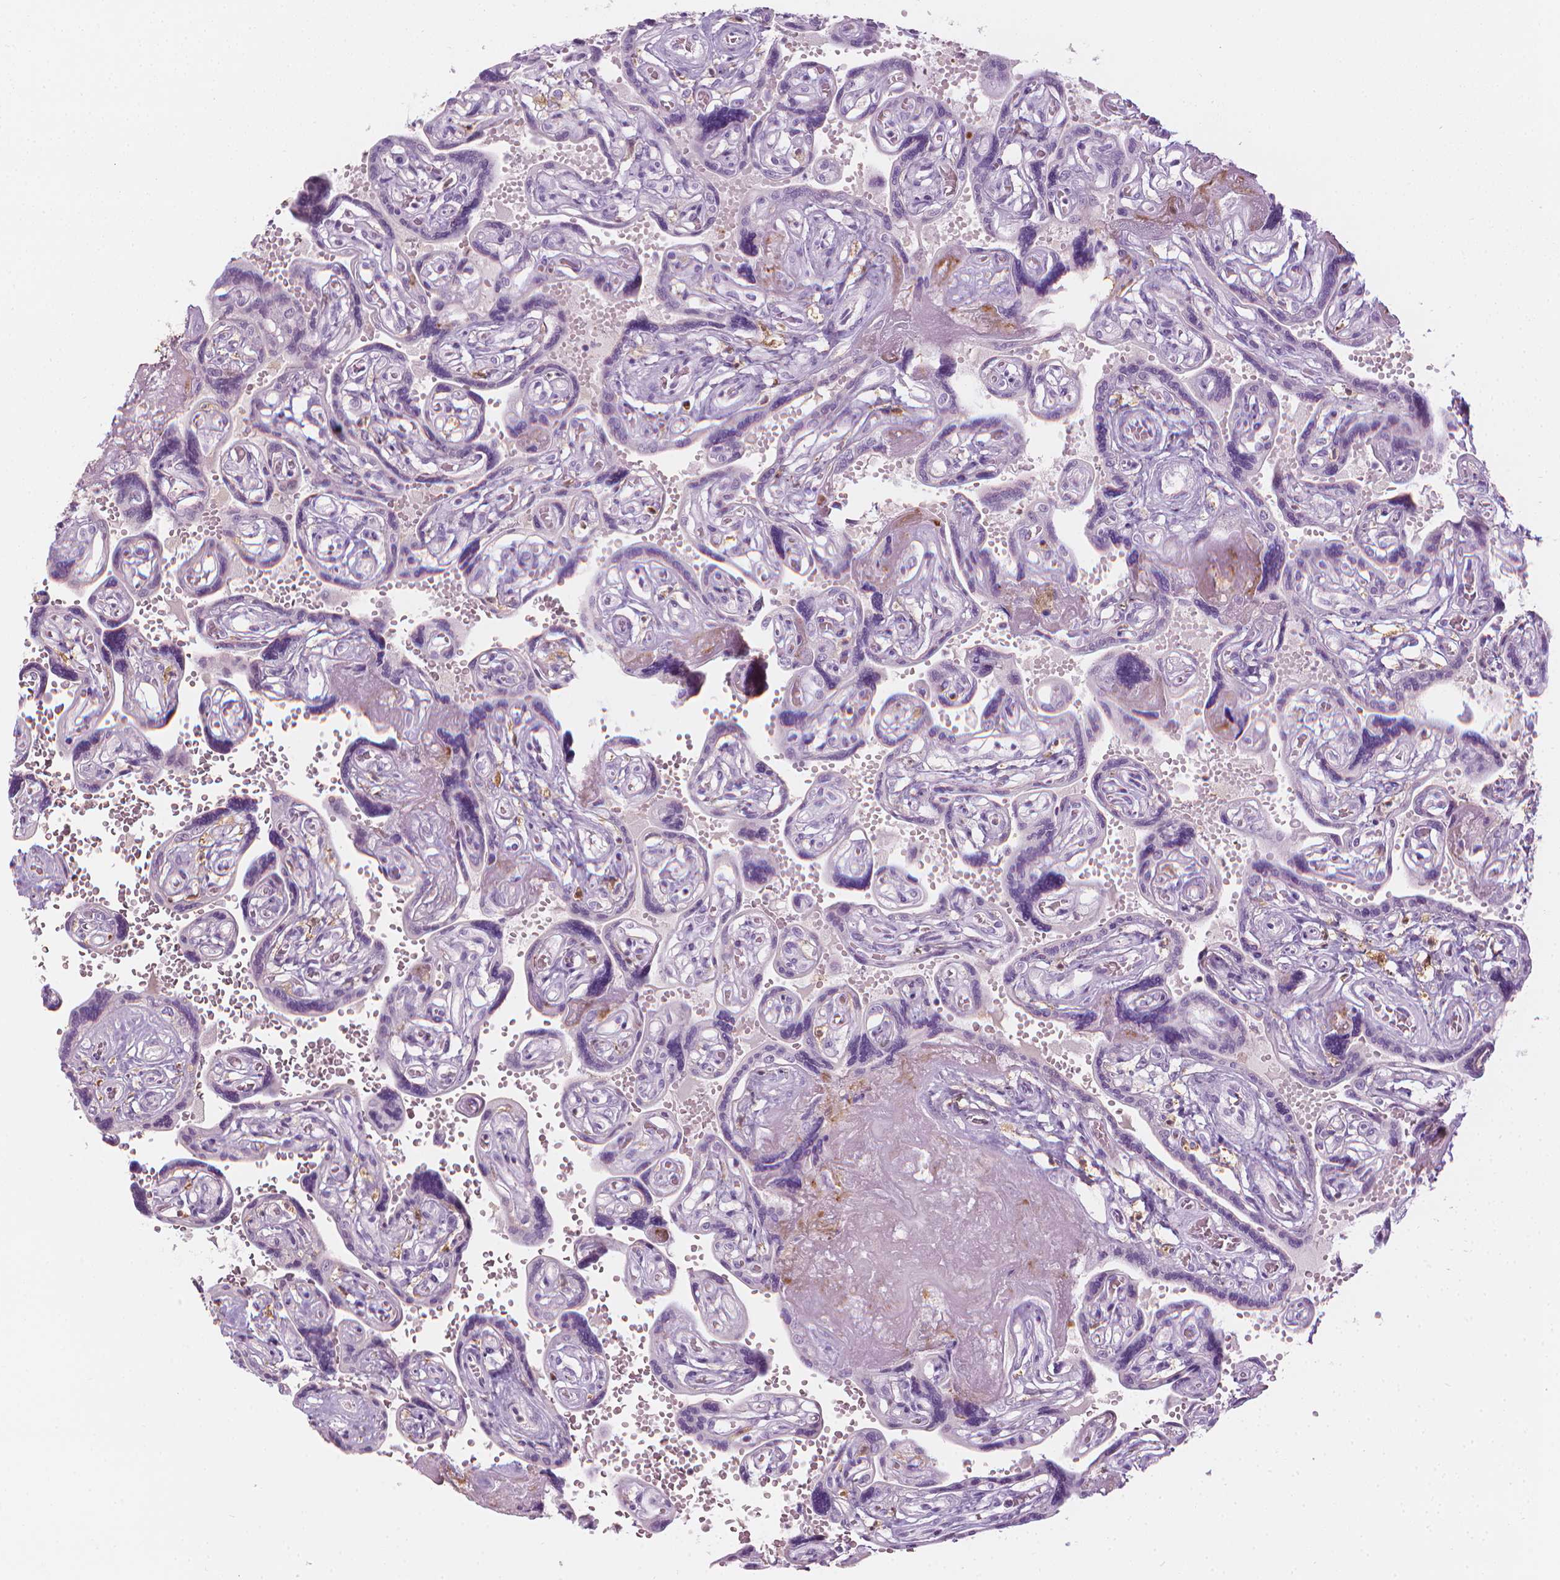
{"staining": {"intensity": "negative", "quantity": "none", "location": "none"}, "tissue": "placenta", "cell_type": "Decidual cells", "image_type": "normal", "snomed": [{"axis": "morphology", "description": "Normal tissue, NOS"}, {"axis": "topography", "description": "Placenta"}], "caption": "The histopathology image reveals no significant expression in decidual cells of placenta.", "gene": "SHMT1", "patient": {"sex": "female", "age": 32}}